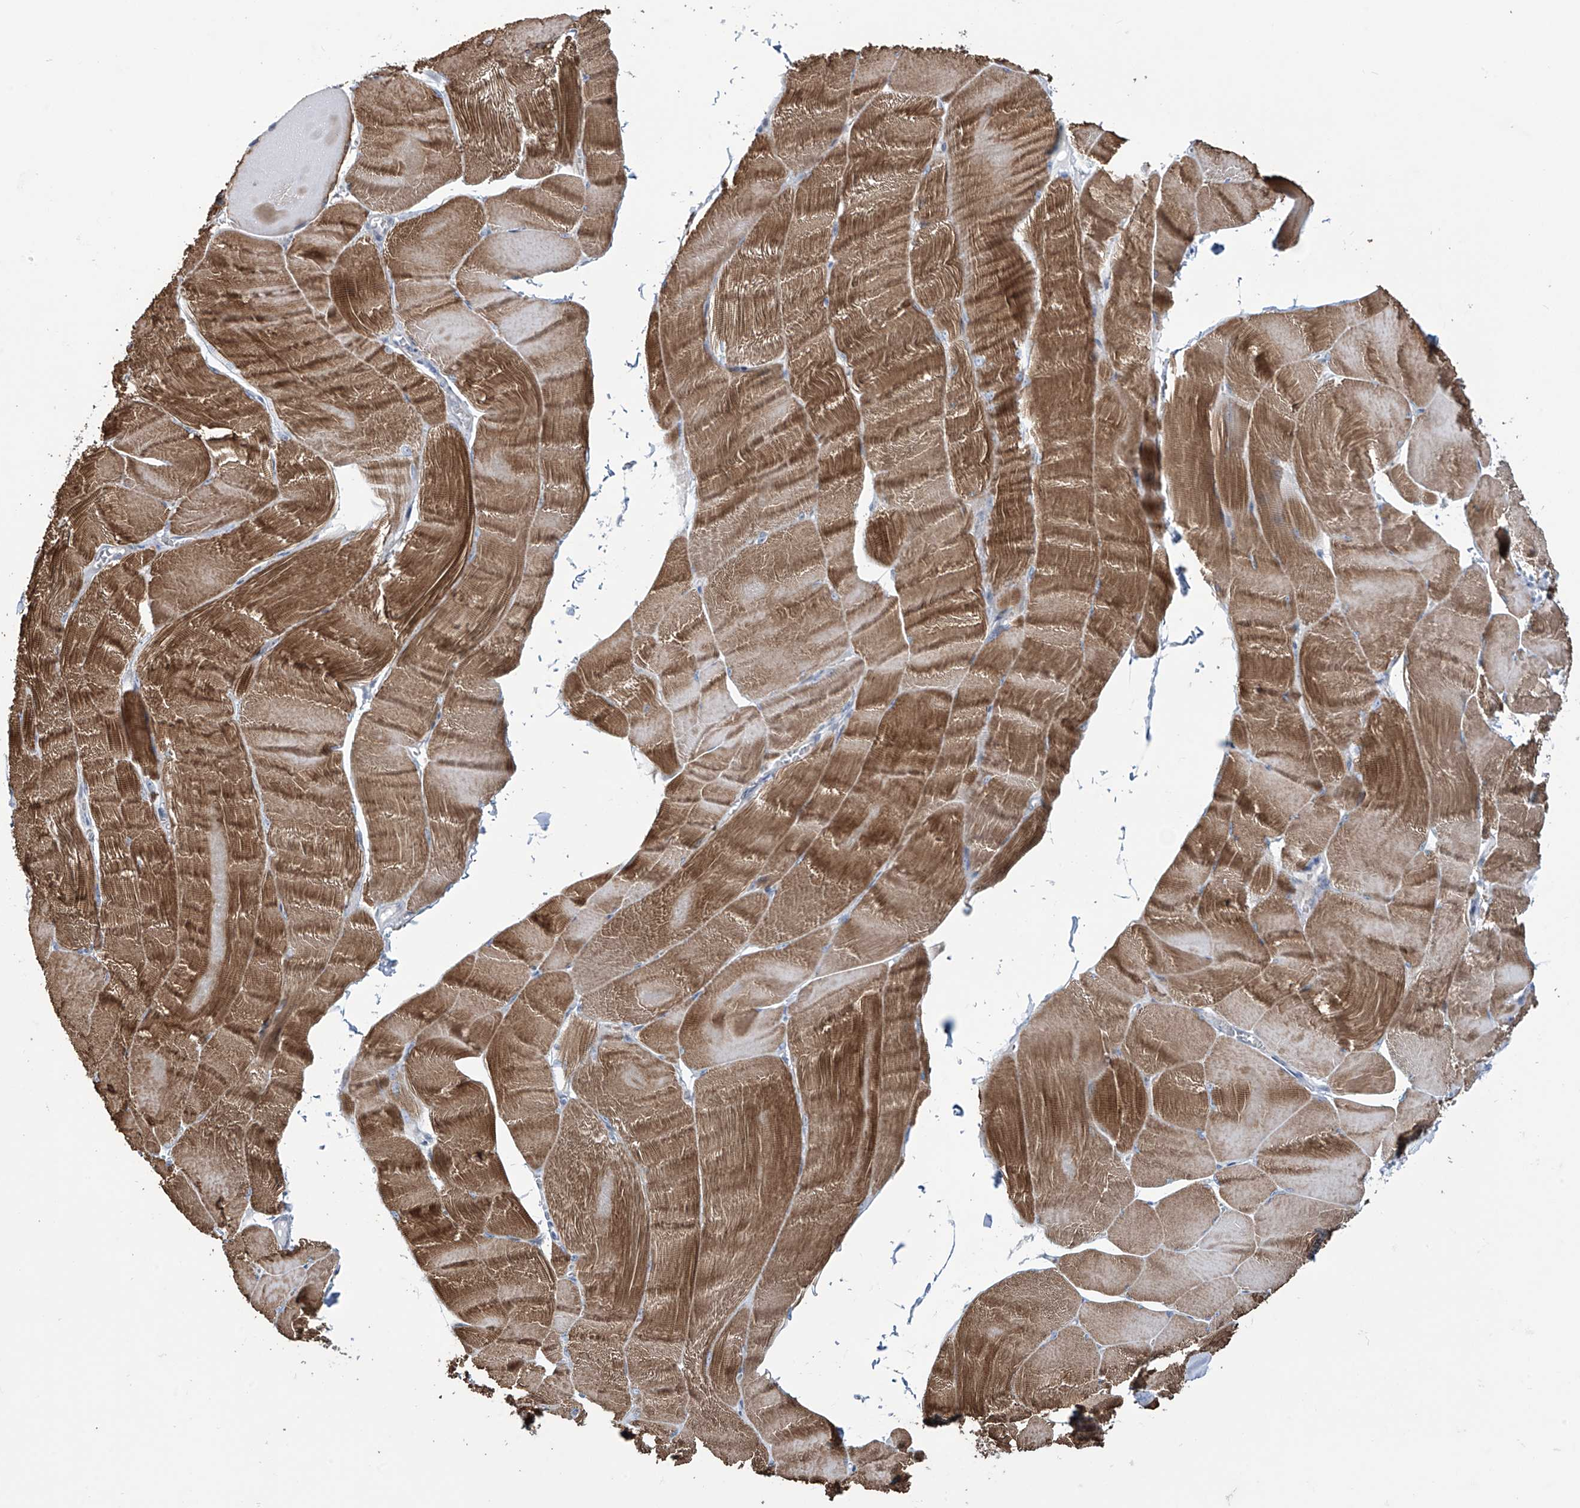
{"staining": {"intensity": "moderate", "quantity": ">75%", "location": "cytoplasmic/membranous"}, "tissue": "skeletal muscle", "cell_type": "Myocytes", "image_type": "normal", "snomed": [{"axis": "morphology", "description": "Normal tissue, NOS"}, {"axis": "morphology", "description": "Basal cell carcinoma"}, {"axis": "topography", "description": "Skeletal muscle"}], "caption": "Immunohistochemical staining of benign skeletal muscle exhibits >75% levels of moderate cytoplasmic/membranous protein expression in about >75% of myocytes.", "gene": "TRIM60", "patient": {"sex": "female", "age": 64}}